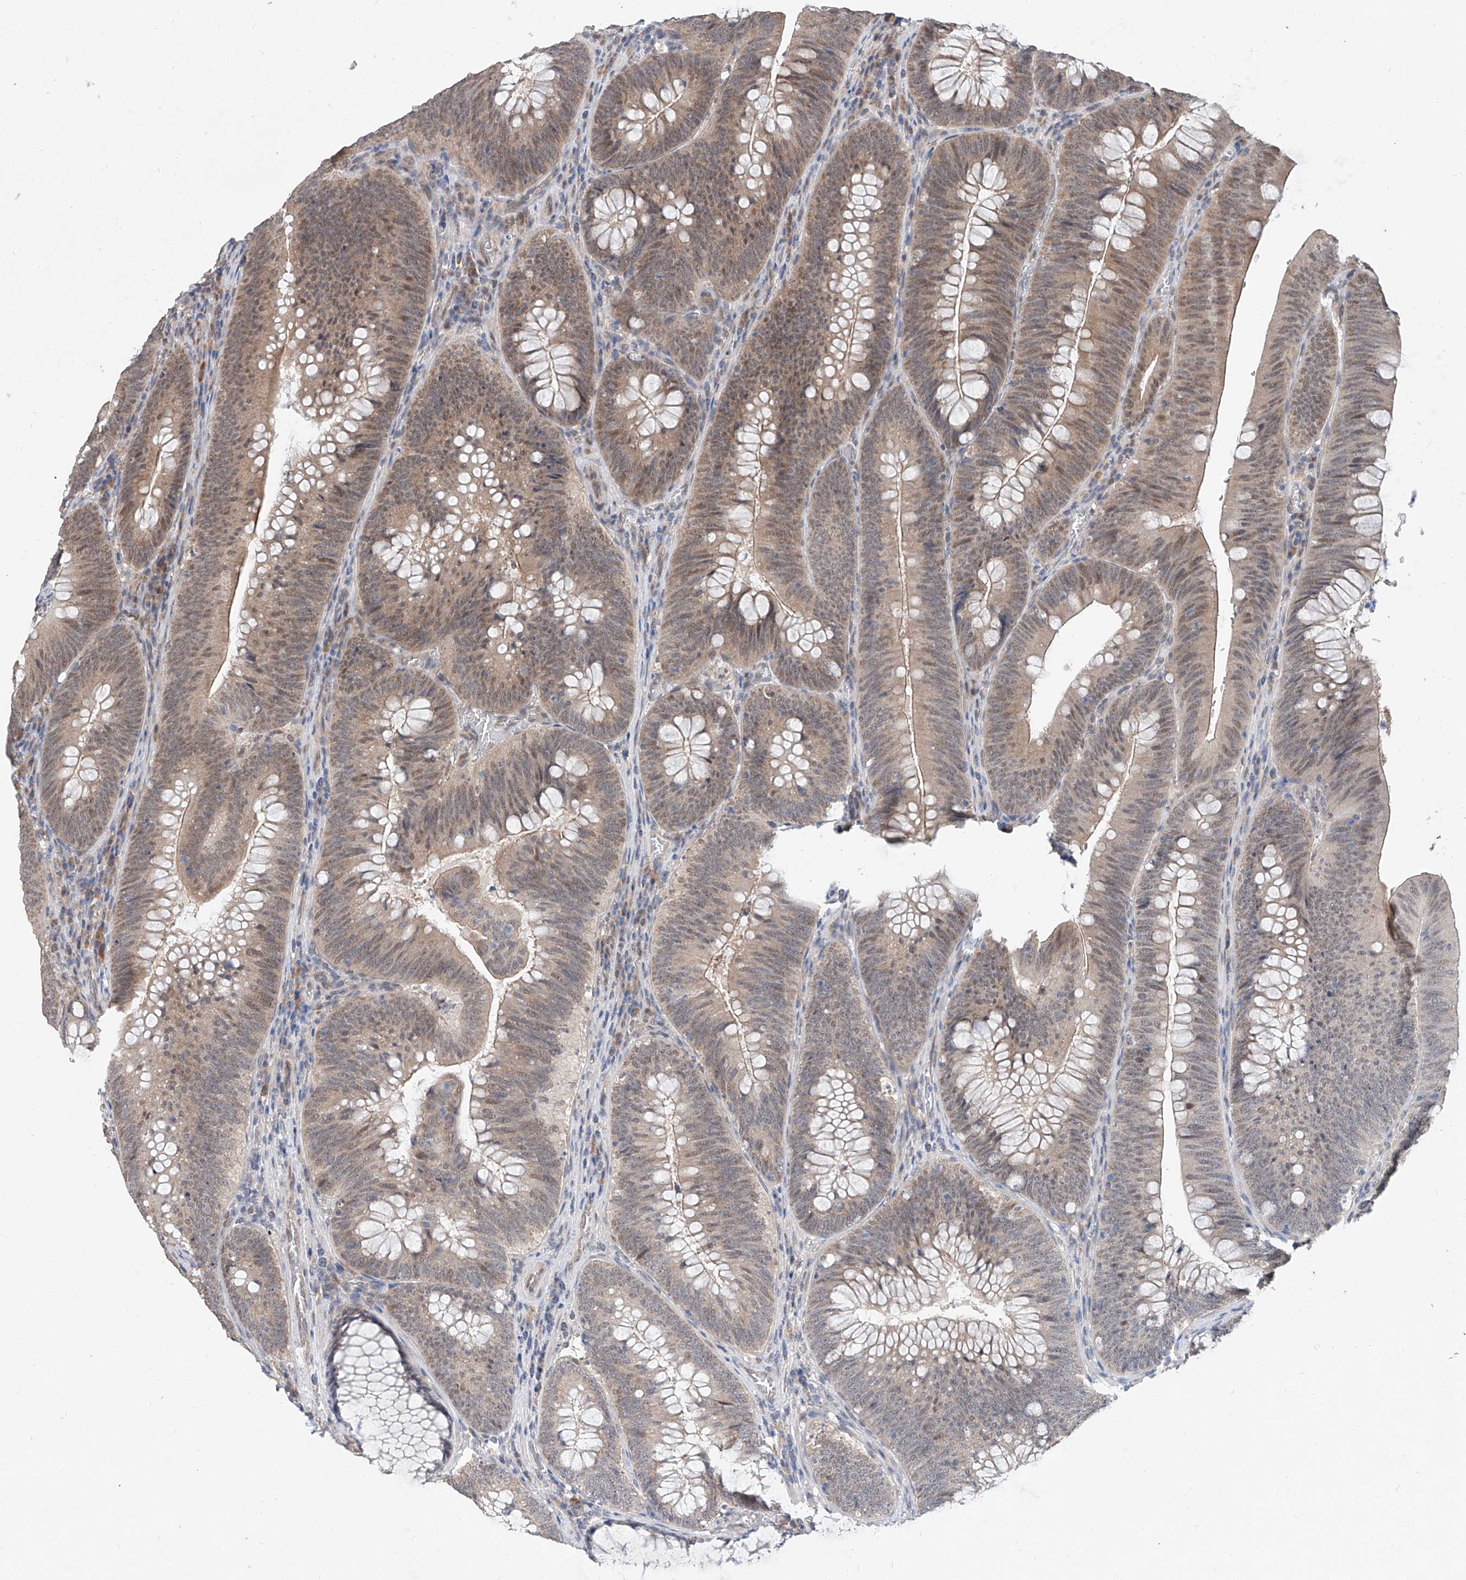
{"staining": {"intensity": "weak", "quantity": "25%-75%", "location": "cytoplasmic/membranous,nuclear"}, "tissue": "colorectal cancer", "cell_type": "Tumor cells", "image_type": "cancer", "snomed": [{"axis": "morphology", "description": "Normal tissue, NOS"}, {"axis": "topography", "description": "Colon"}], "caption": "Protein staining exhibits weak cytoplasmic/membranous and nuclear positivity in about 25%-75% of tumor cells in colorectal cancer. (IHC, brightfield microscopy, high magnification).", "gene": "CARMIL3", "patient": {"sex": "female", "age": 82}}